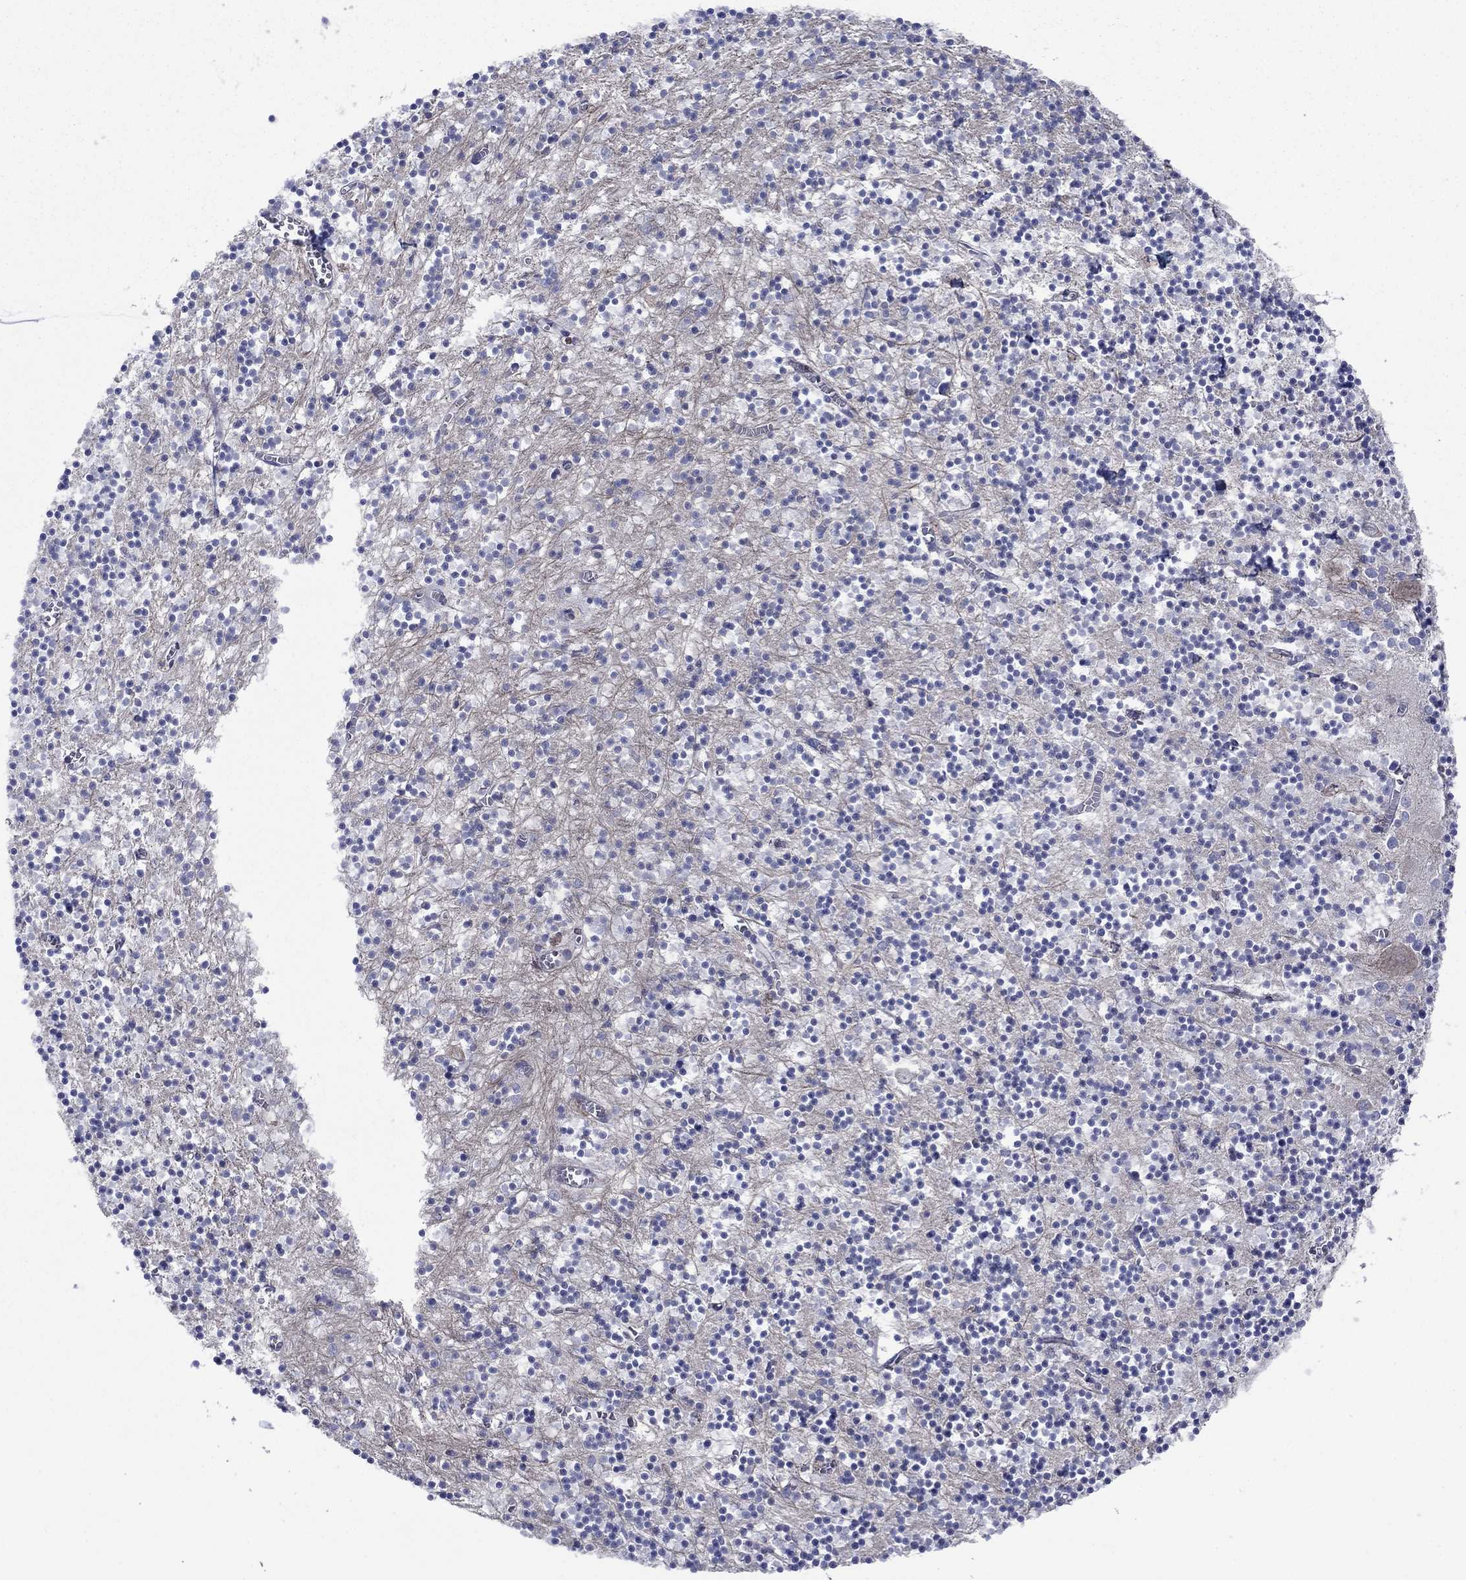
{"staining": {"intensity": "negative", "quantity": "none", "location": "none"}, "tissue": "cerebellum", "cell_type": "Cells in granular layer", "image_type": "normal", "snomed": [{"axis": "morphology", "description": "Normal tissue, NOS"}, {"axis": "topography", "description": "Cerebellum"}], "caption": "Protein analysis of unremarkable cerebellum reveals no significant positivity in cells in granular layer.", "gene": "PAG1", "patient": {"sex": "female", "age": 64}}